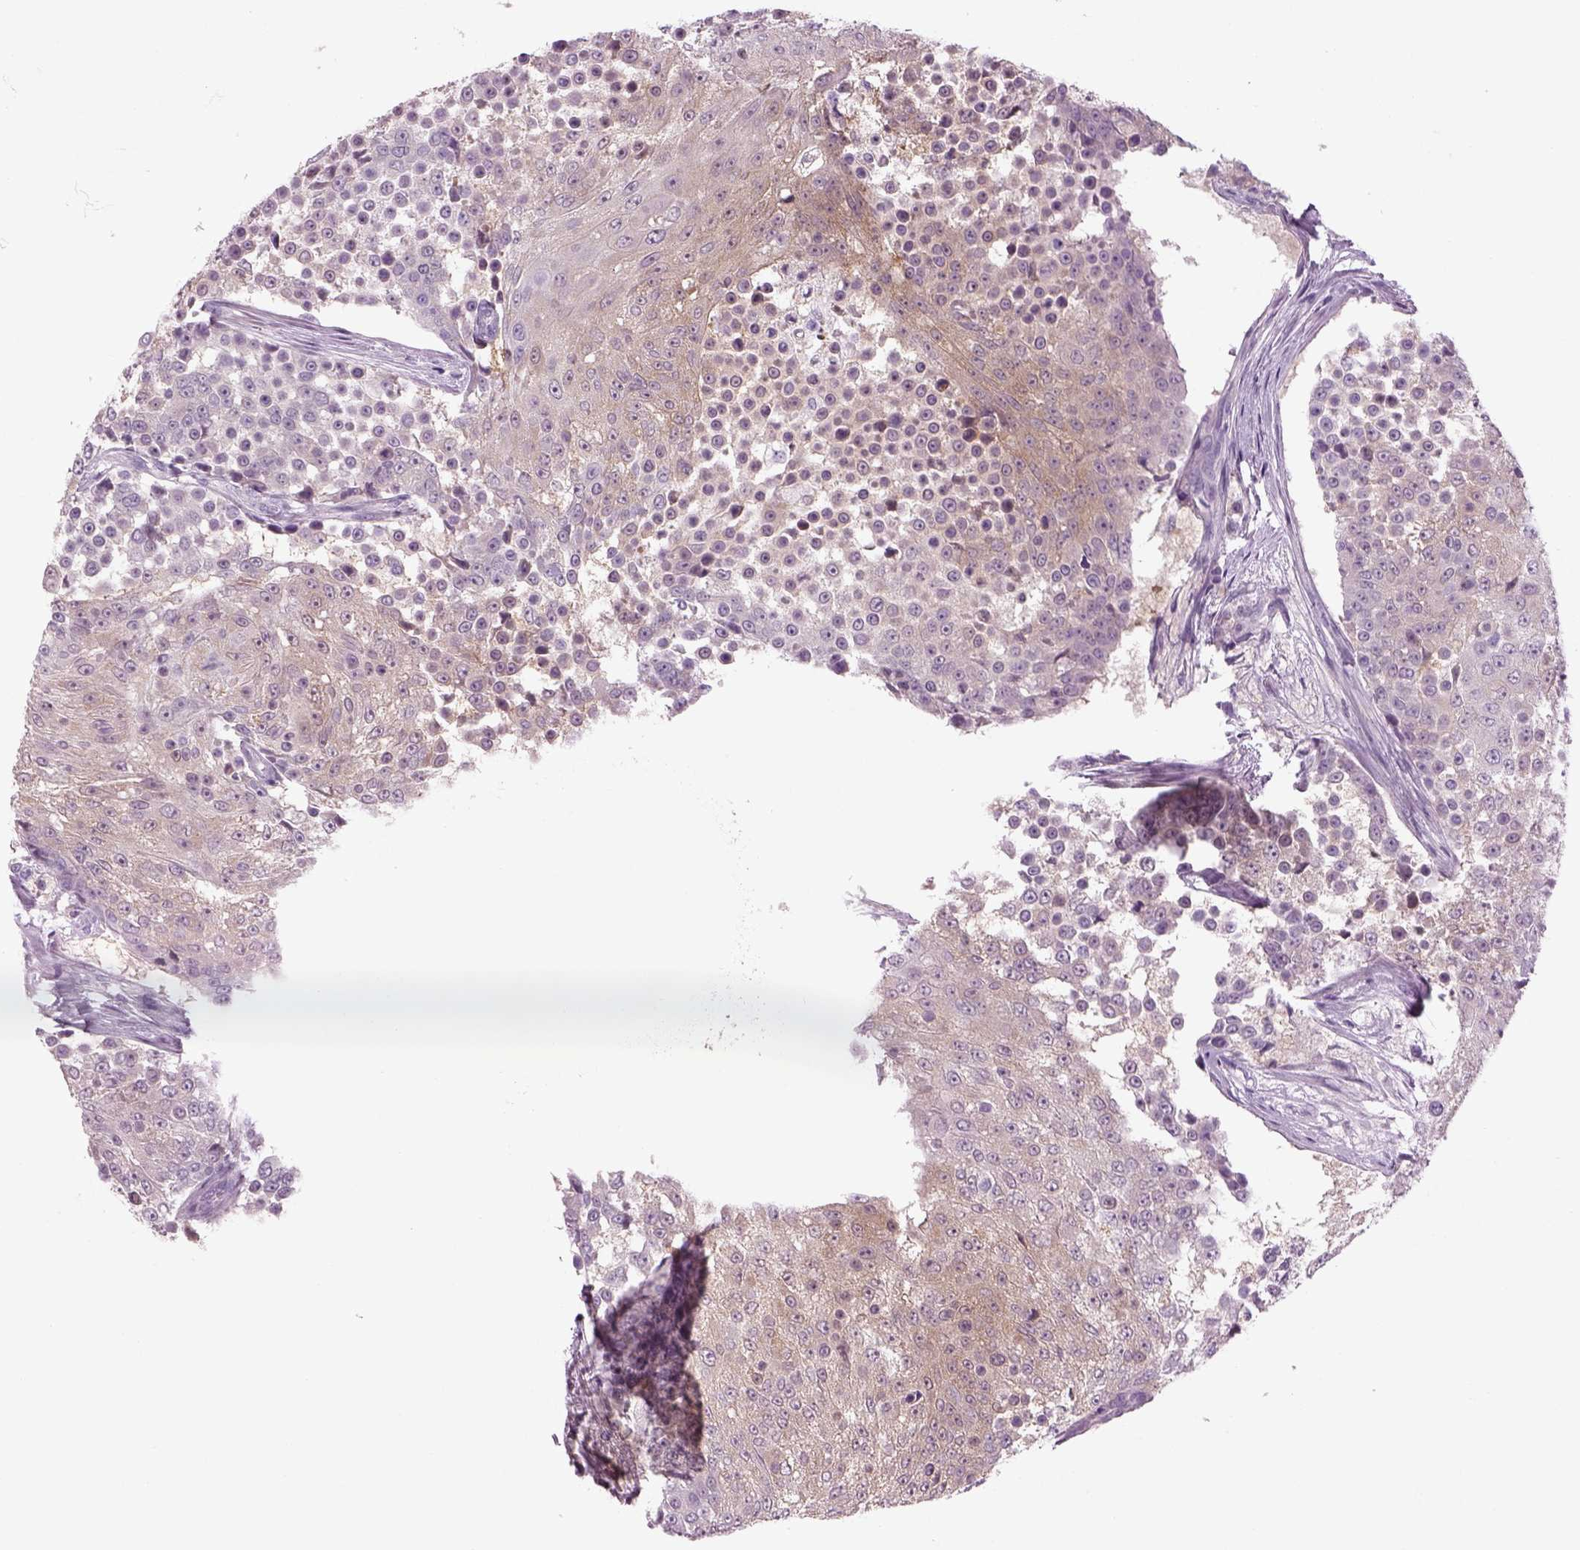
{"staining": {"intensity": "weak", "quantity": "<25%", "location": "cytoplasmic/membranous"}, "tissue": "urothelial cancer", "cell_type": "Tumor cells", "image_type": "cancer", "snomed": [{"axis": "morphology", "description": "Urothelial carcinoma, High grade"}, {"axis": "topography", "description": "Urinary bladder"}], "caption": "Tumor cells show no significant protein staining in urothelial cancer.", "gene": "MDH1B", "patient": {"sex": "female", "age": 63}}